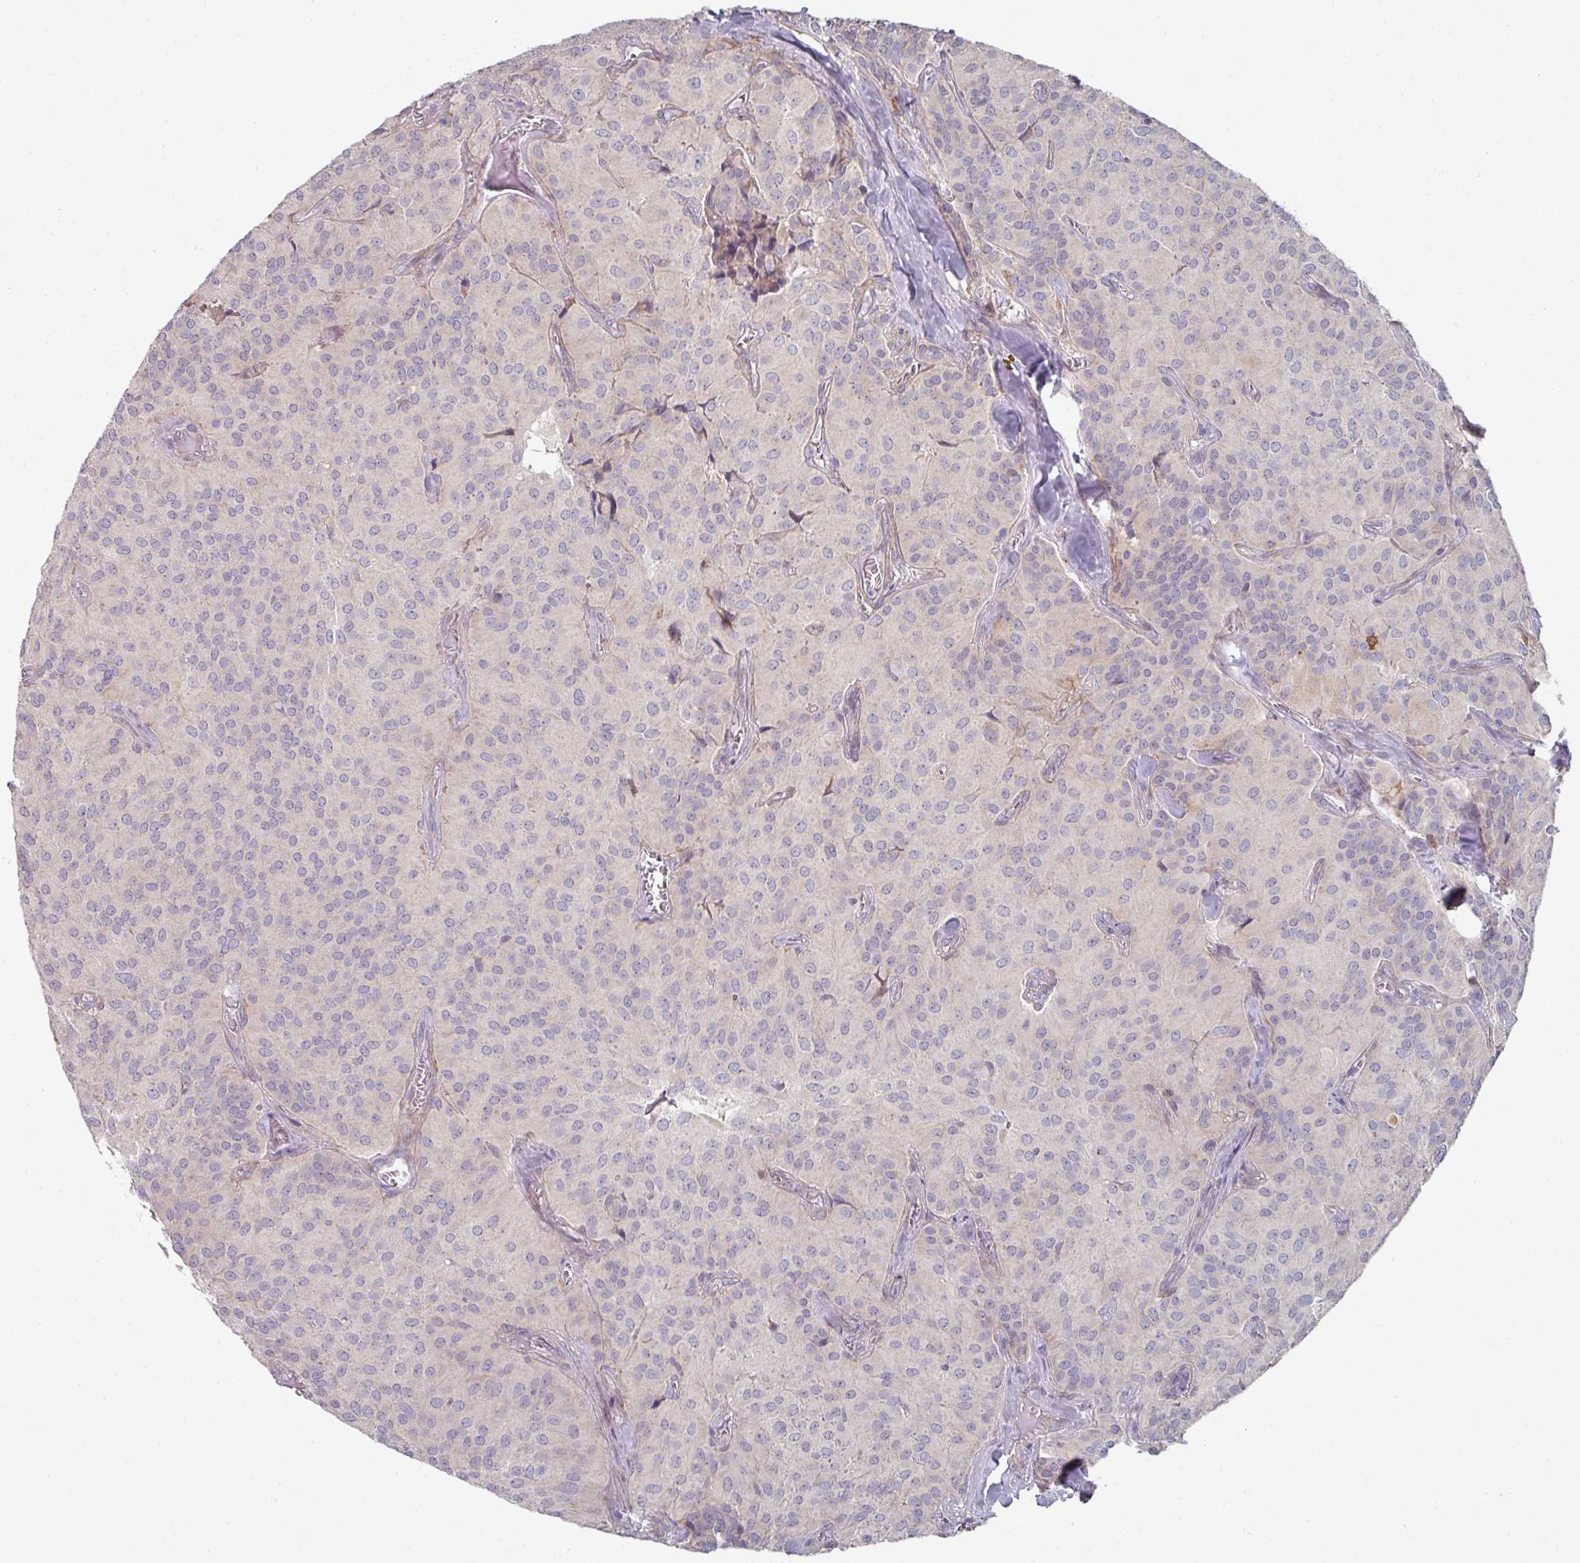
{"staining": {"intensity": "negative", "quantity": "none", "location": "none"}, "tissue": "glioma", "cell_type": "Tumor cells", "image_type": "cancer", "snomed": [{"axis": "morphology", "description": "Glioma, malignant, Low grade"}, {"axis": "topography", "description": "Brain"}], "caption": "The histopathology image demonstrates no significant positivity in tumor cells of glioma. (DAB (3,3'-diaminobenzidine) IHC visualized using brightfield microscopy, high magnification).", "gene": "WSB2", "patient": {"sex": "male", "age": 42}}